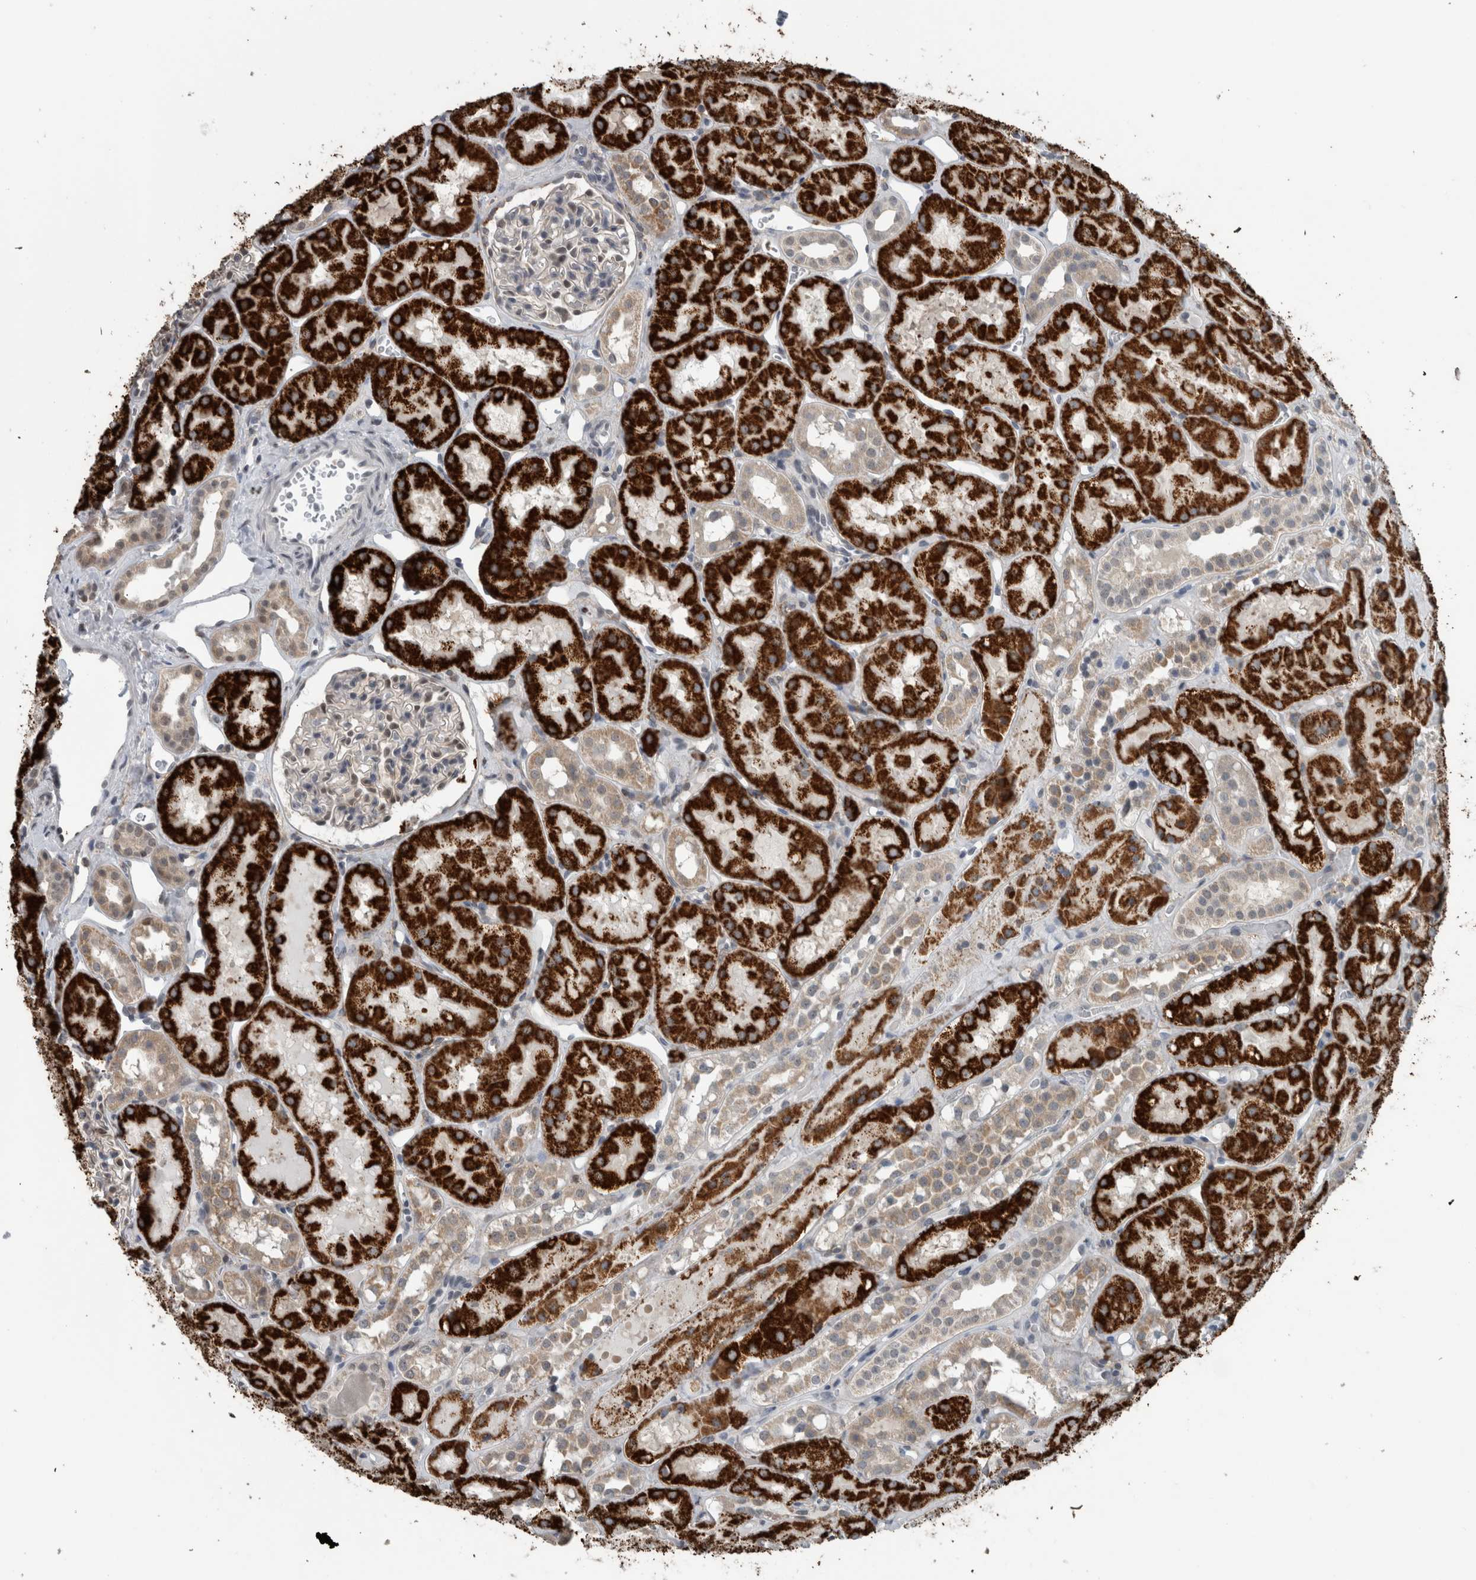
{"staining": {"intensity": "weak", "quantity": "<25%", "location": "nuclear"}, "tissue": "kidney", "cell_type": "Cells in glomeruli", "image_type": "normal", "snomed": [{"axis": "morphology", "description": "Normal tissue, NOS"}, {"axis": "topography", "description": "Kidney"}], "caption": "The micrograph demonstrates no staining of cells in glomeruli in normal kidney. (Stains: DAB immunohistochemistry with hematoxylin counter stain, Microscopy: brightfield microscopy at high magnification).", "gene": "ACSF2", "patient": {"sex": "male", "age": 16}}